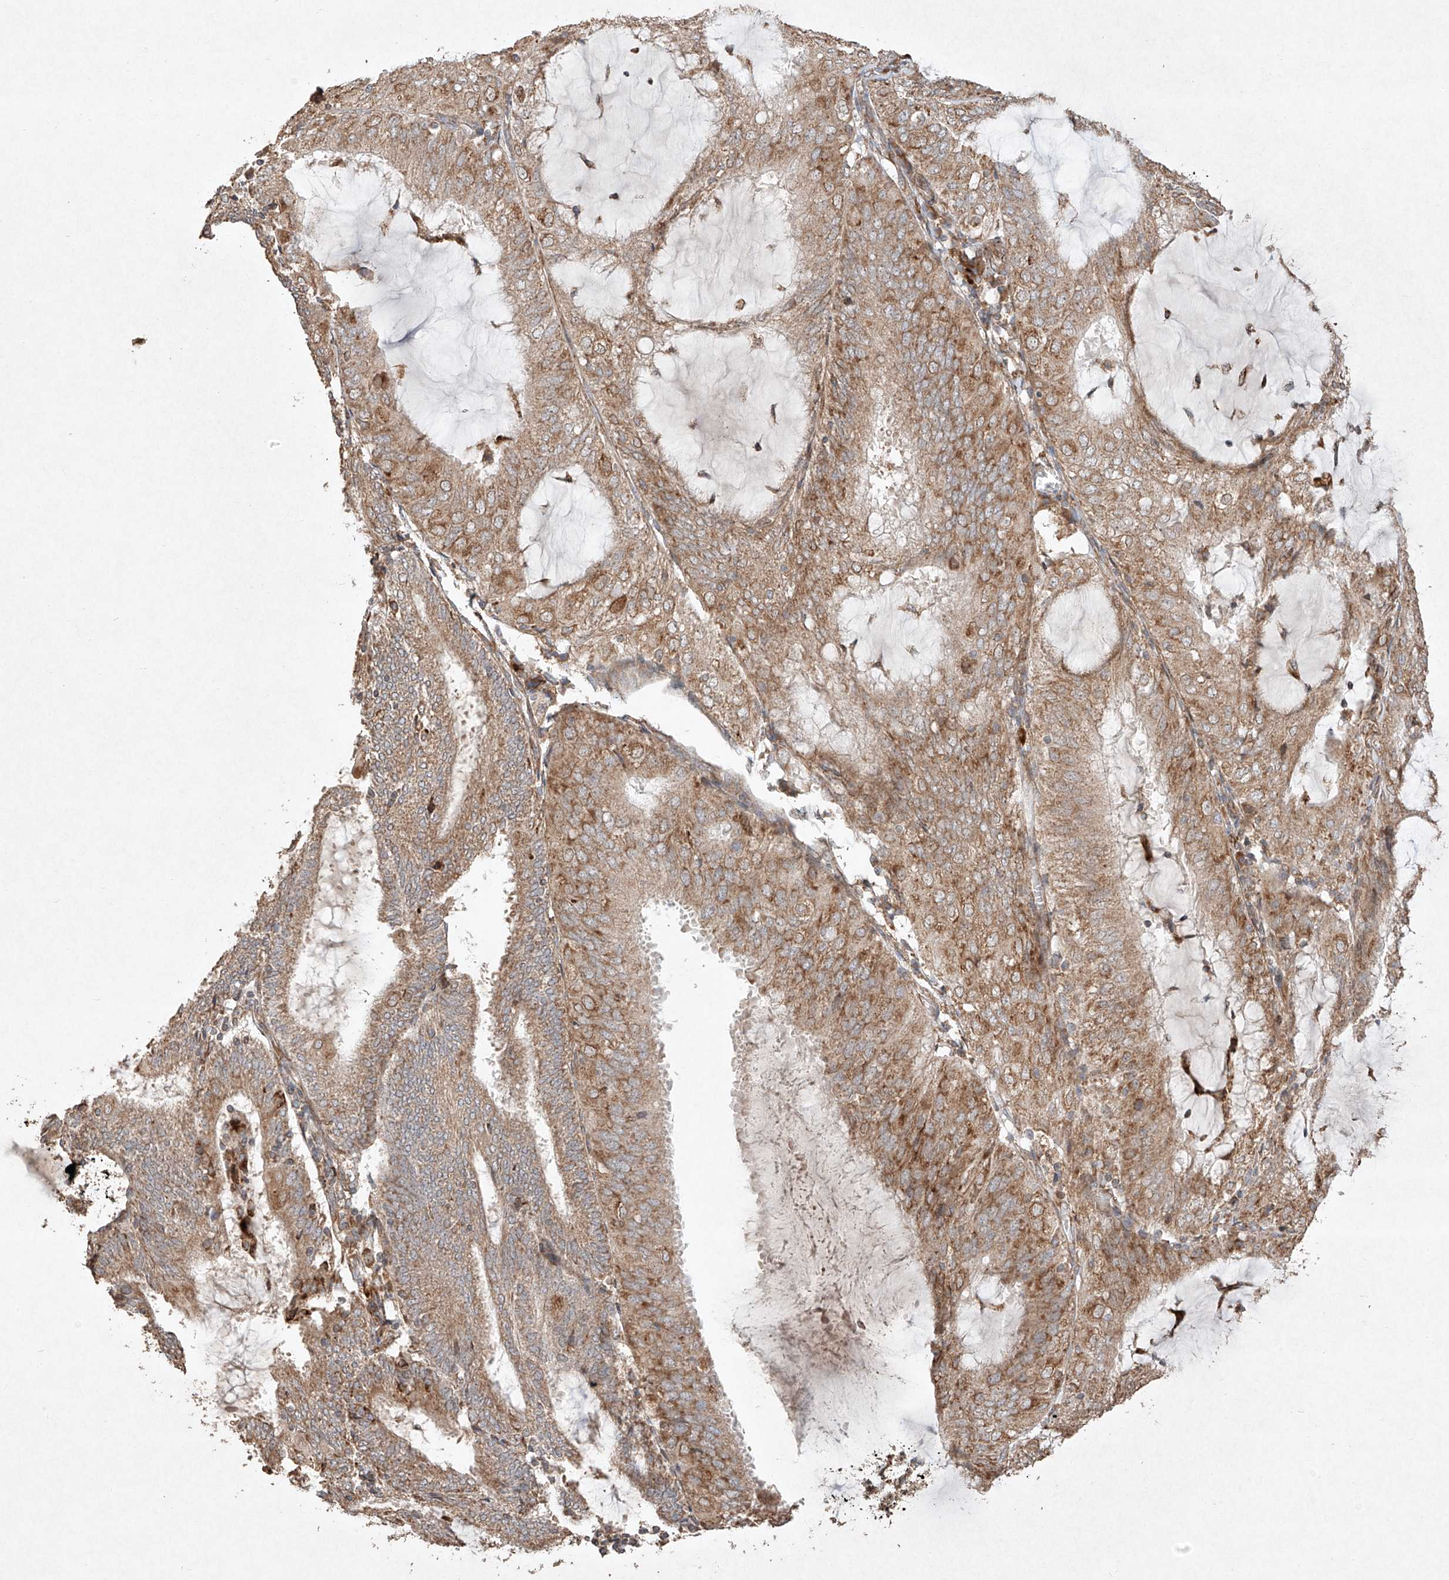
{"staining": {"intensity": "moderate", "quantity": ">75%", "location": "cytoplasmic/membranous"}, "tissue": "endometrial cancer", "cell_type": "Tumor cells", "image_type": "cancer", "snomed": [{"axis": "morphology", "description": "Adenocarcinoma, NOS"}, {"axis": "topography", "description": "Endometrium"}], "caption": "Protein analysis of endometrial cancer tissue shows moderate cytoplasmic/membranous staining in approximately >75% of tumor cells.", "gene": "SEMA3B", "patient": {"sex": "female", "age": 81}}